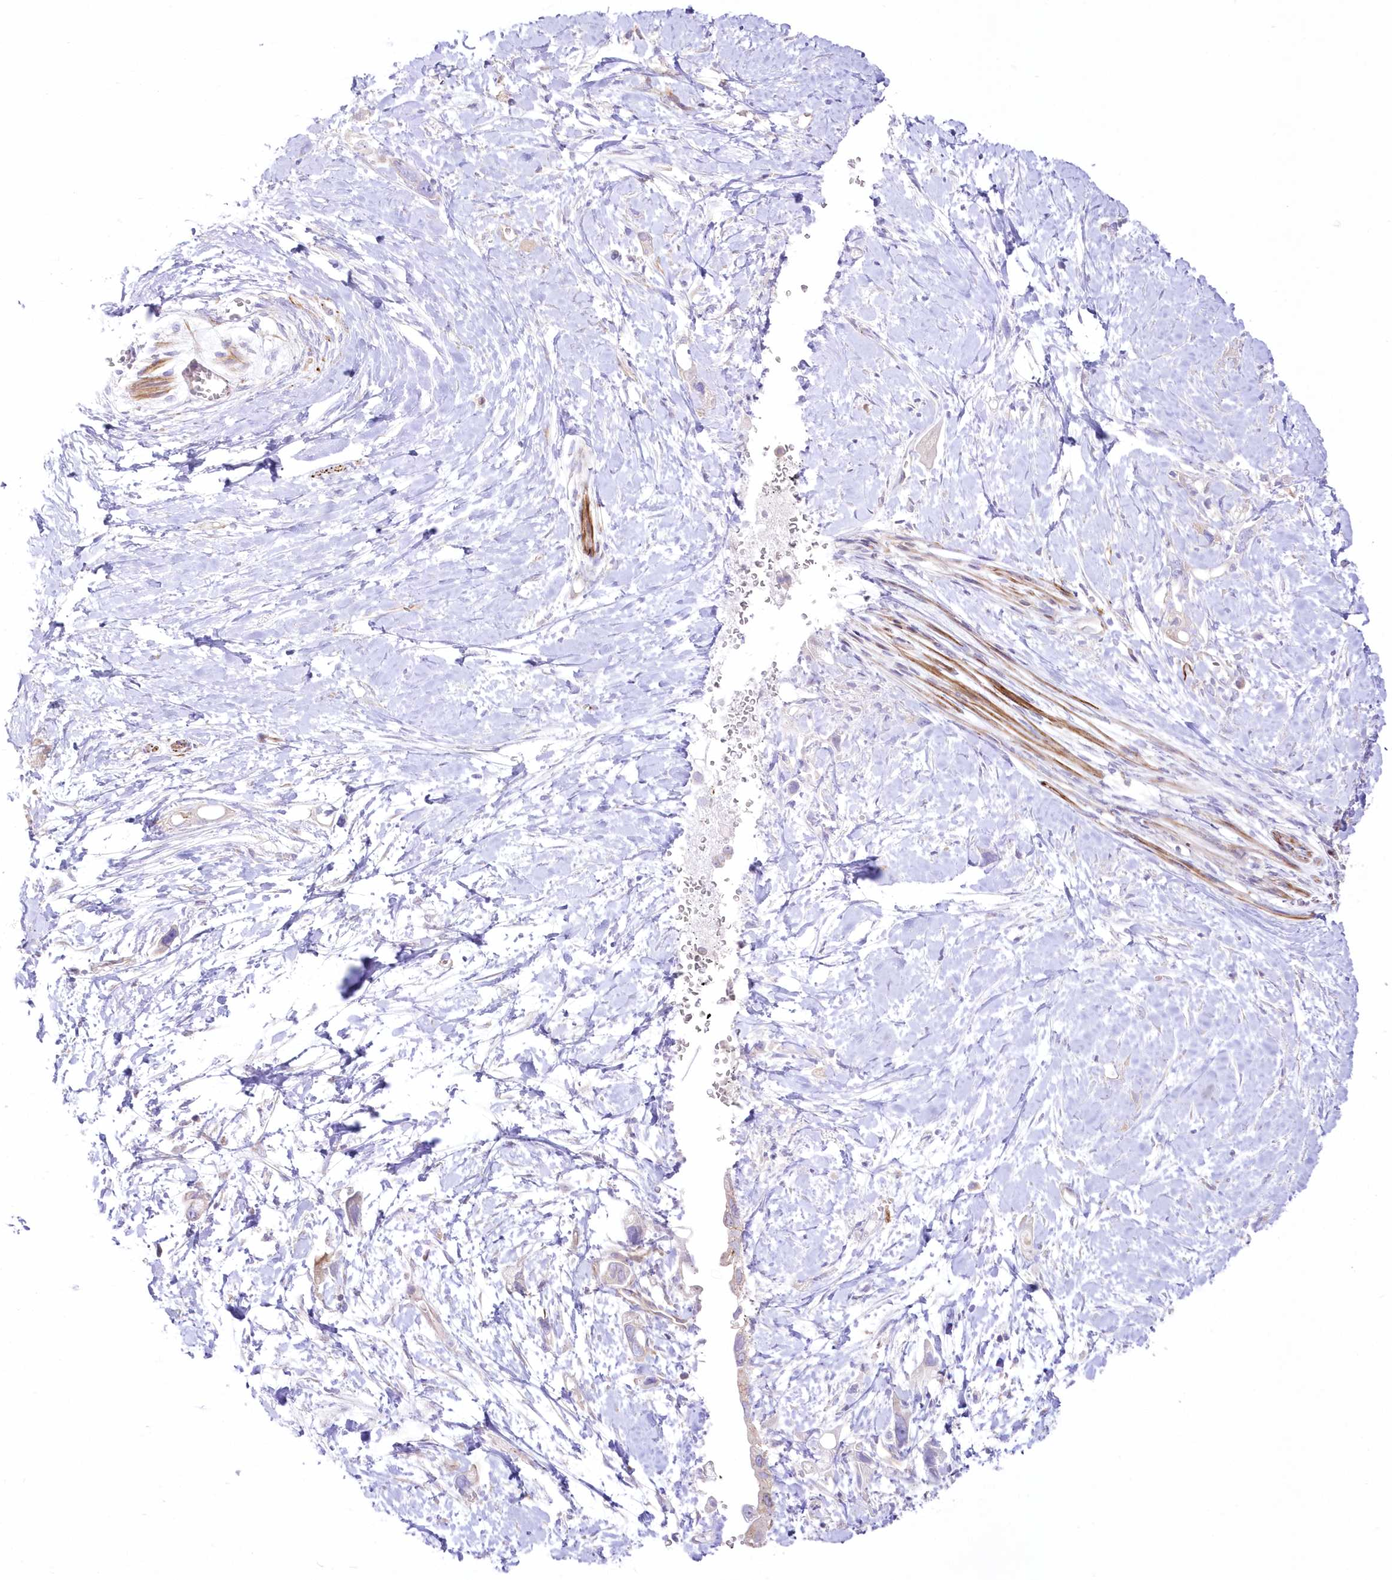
{"staining": {"intensity": "weak", "quantity": "25%-75%", "location": "cytoplasmic/membranous"}, "tissue": "pancreatic cancer", "cell_type": "Tumor cells", "image_type": "cancer", "snomed": [{"axis": "morphology", "description": "Adenocarcinoma, NOS"}, {"axis": "topography", "description": "Pancreas"}], "caption": "Pancreatic adenocarcinoma was stained to show a protein in brown. There is low levels of weak cytoplasmic/membranous staining in approximately 25%-75% of tumor cells. The staining was performed using DAB, with brown indicating positive protein expression. Nuclei are stained blue with hematoxylin.", "gene": "ZNF843", "patient": {"sex": "female", "age": 56}}